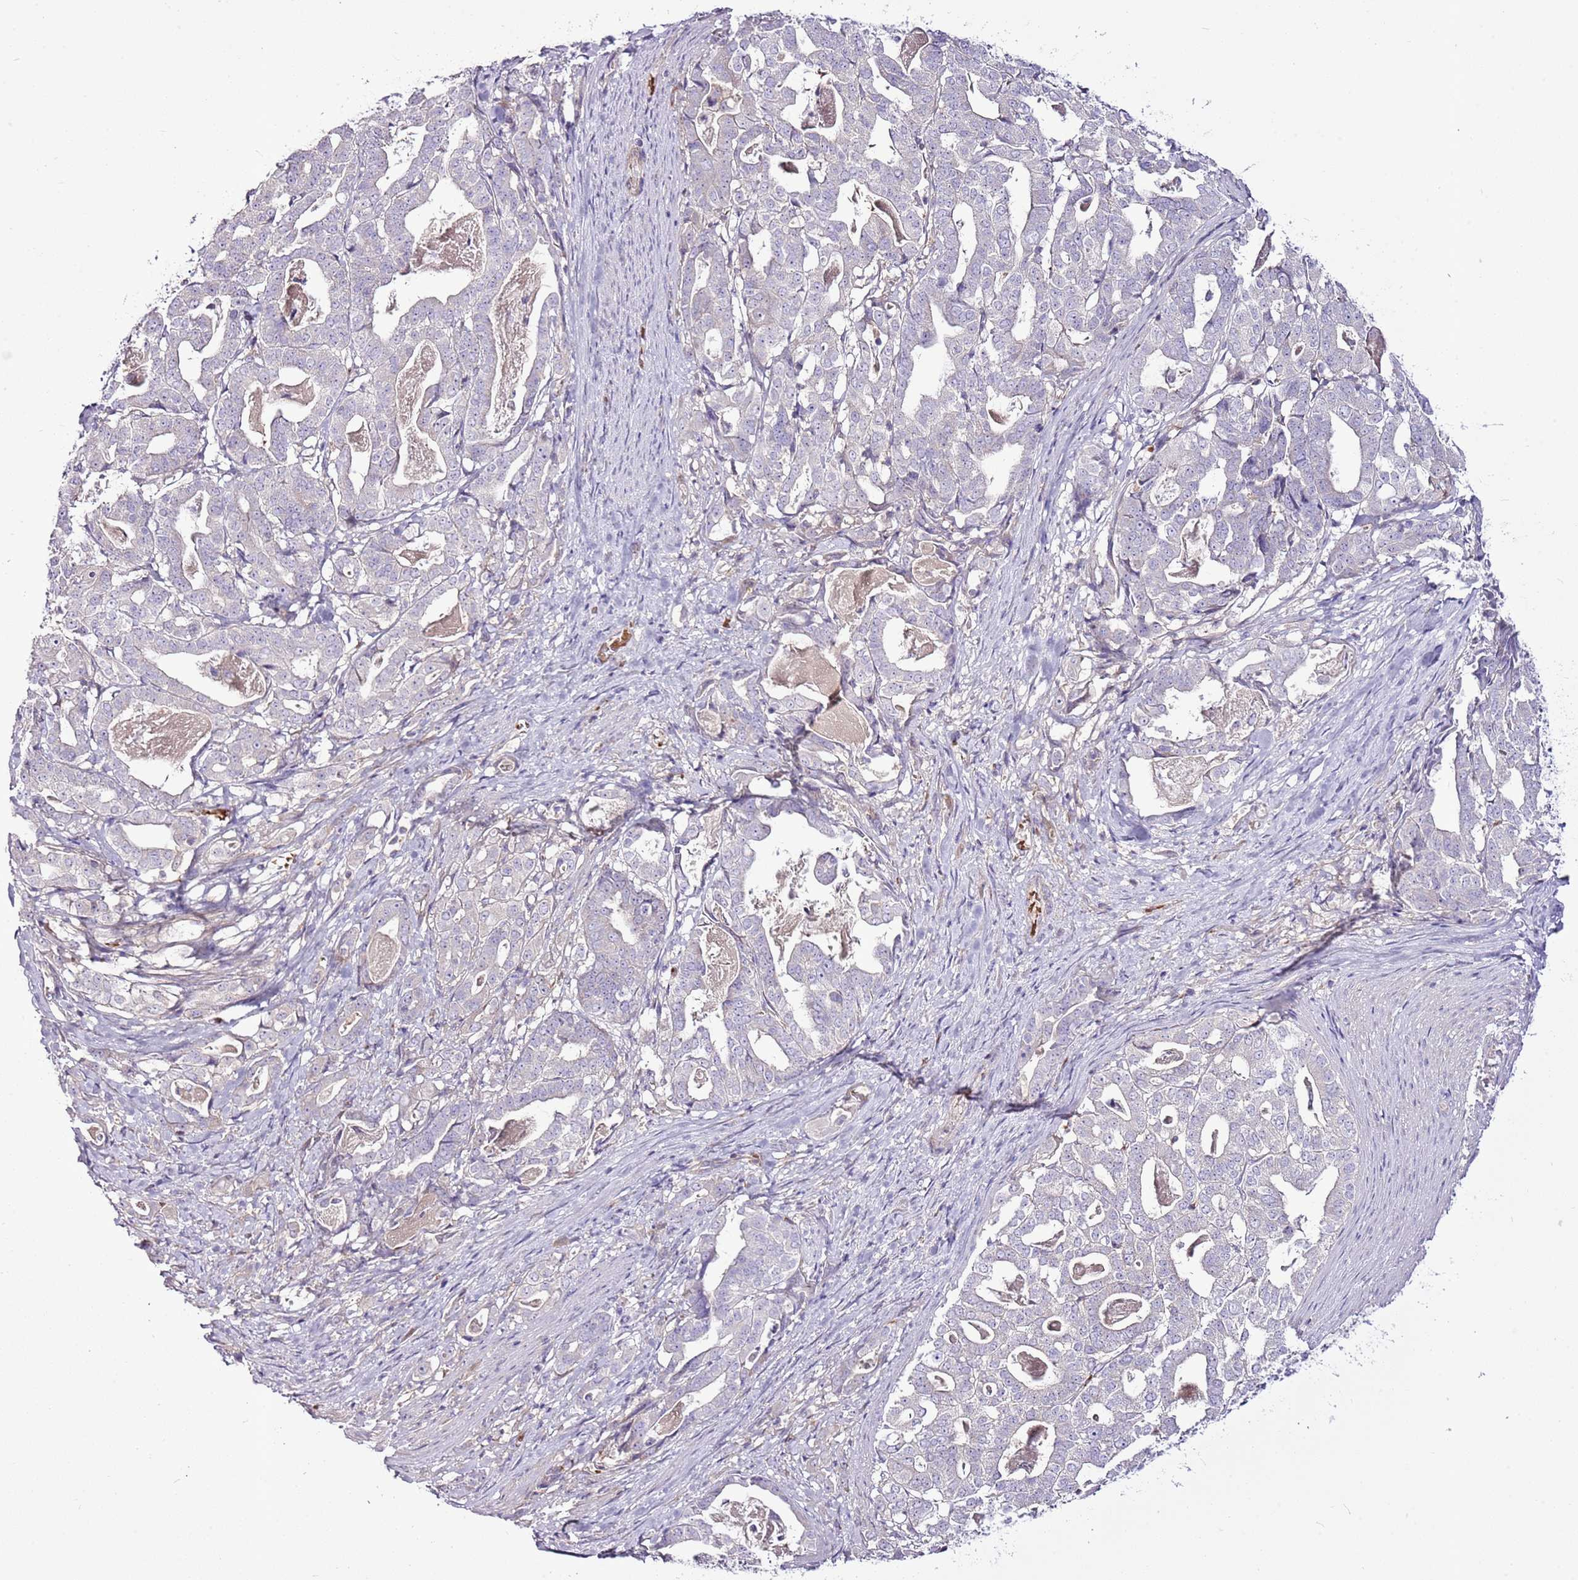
{"staining": {"intensity": "negative", "quantity": "none", "location": "none"}, "tissue": "stomach cancer", "cell_type": "Tumor cells", "image_type": "cancer", "snomed": [{"axis": "morphology", "description": "Adenocarcinoma, NOS"}, {"axis": "topography", "description": "Stomach"}], "caption": "Protein analysis of adenocarcinoma (stomach) shows no significant staining in tumor cells.", "gene": "CHAC2", "patient": {"sex": "male", "age": 48}}